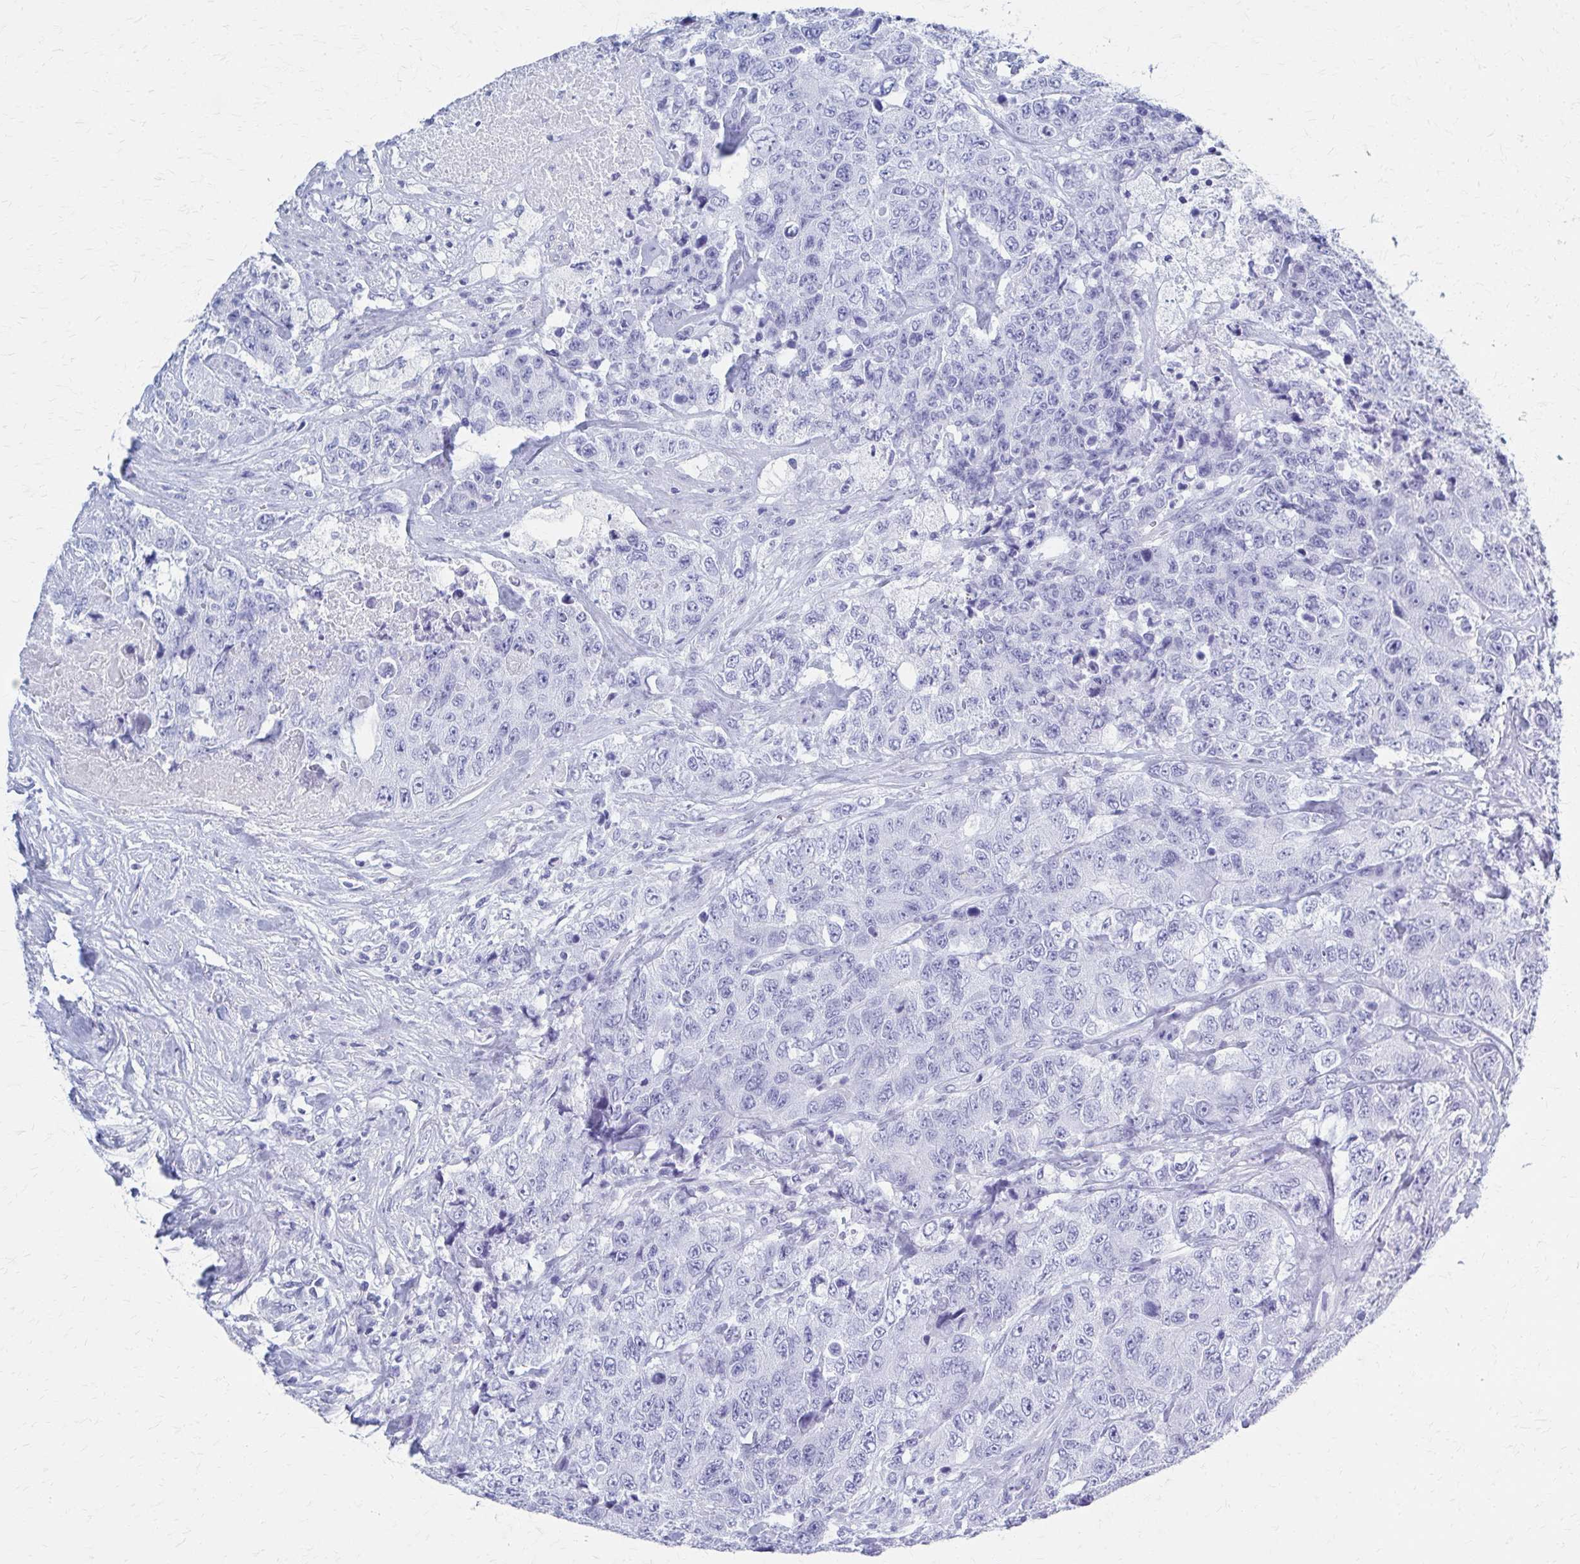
{"staining": {"intensity": "negative", "quantity": "none", "location": "none"}, "tissue": "urothelial cancer", "cell_type": "Tumor cells", "image_type": "cancer", "snomed": [{"axis": "morphology", "description": "Urothelial carcinoma, High grade"}, {"axis": "topography", "description": "Urinary bladder"}], "caption": "This is an immunohistochemistry photomicrograph of human urothelial carcinoma (high-grade). There is no positivity in tumor cells.", "gene": "CELF5", "patient": {"sex": "female", "age": 78}}